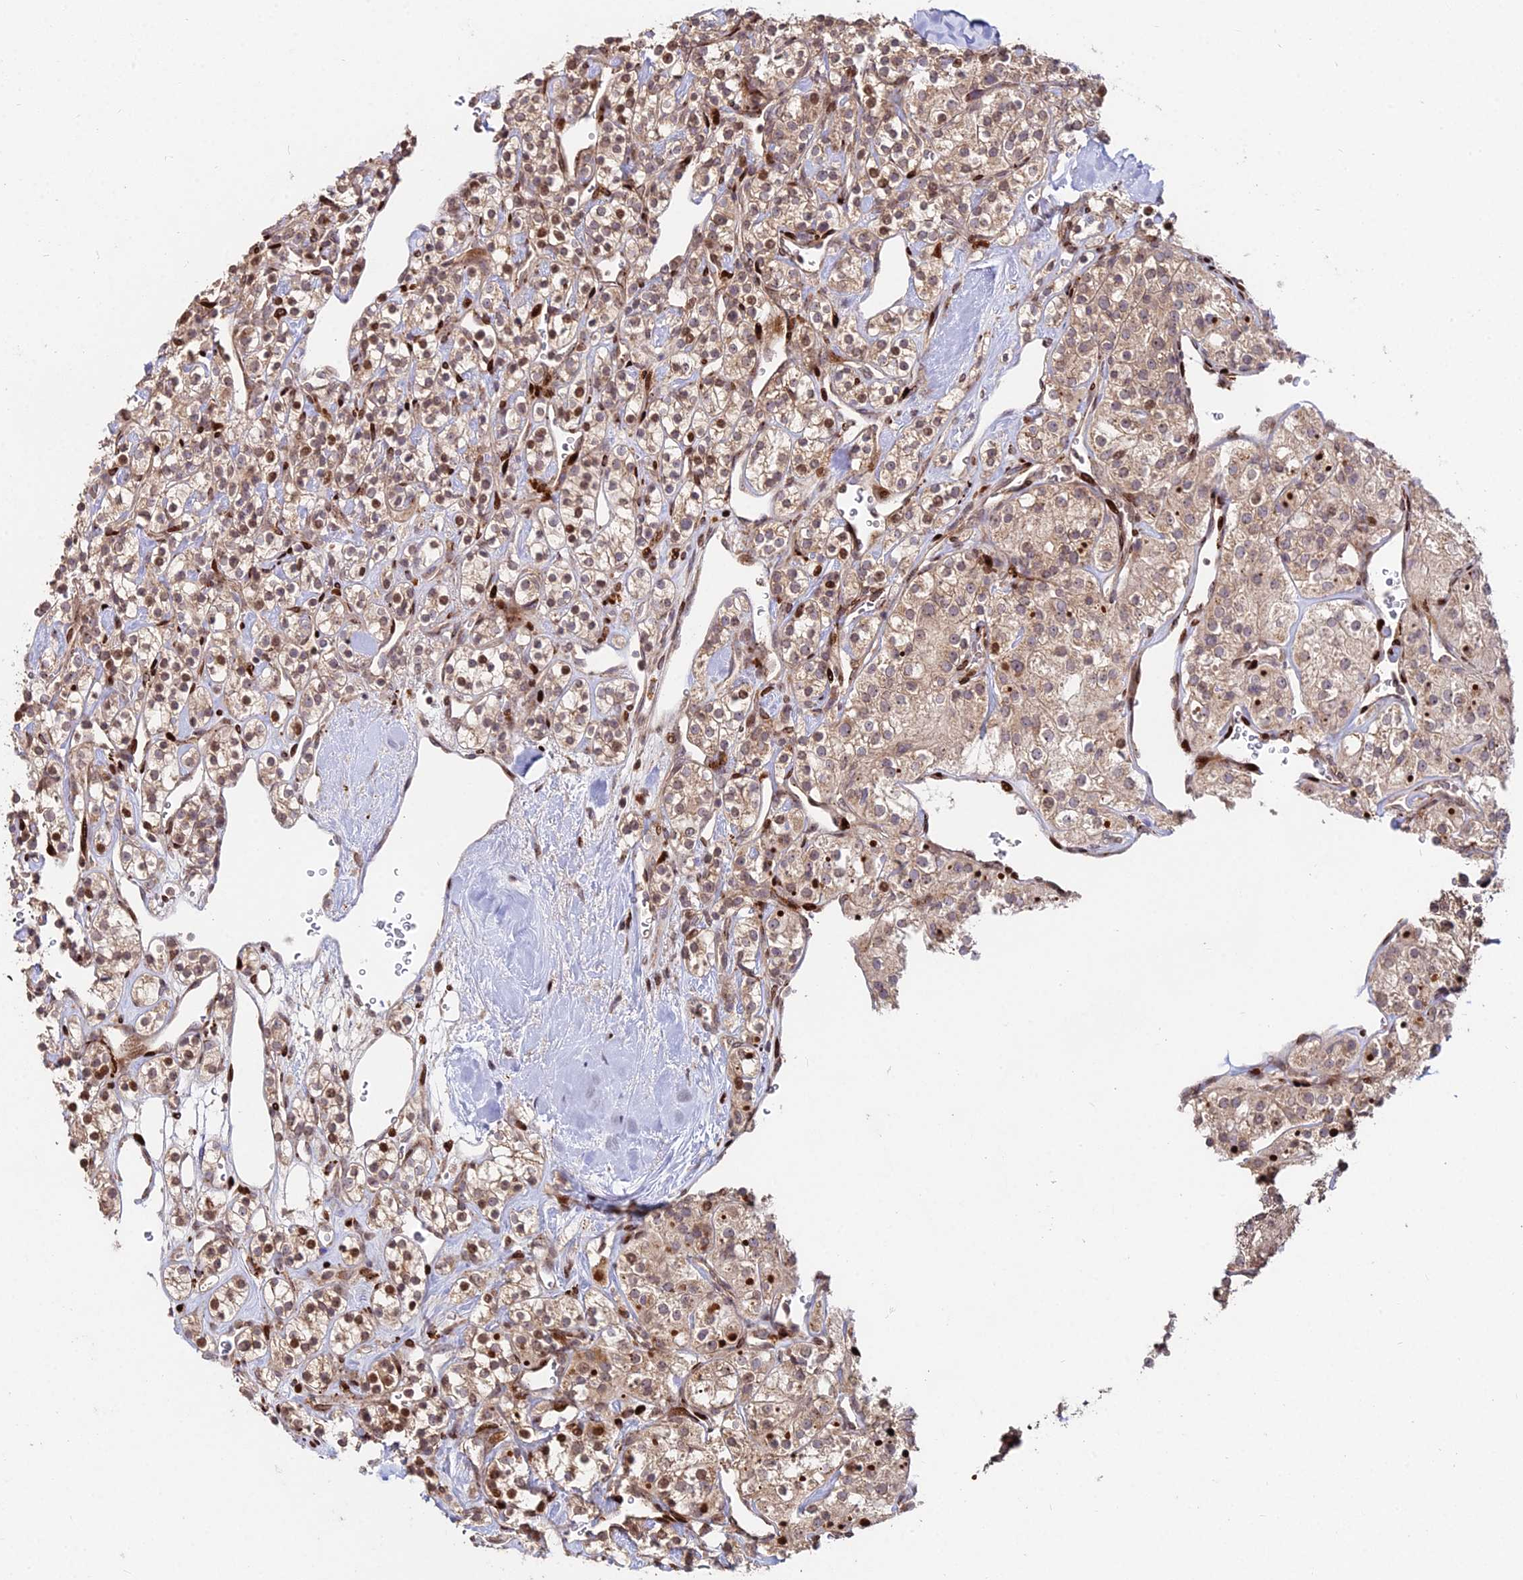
{"staining": {"intensity": "moderate", "quantity": ">75%", "location": "cytoplasmic/membranous,nuclear"}, "tissue": "renal cancer", "cell_type": "Tumor cells", "image_type": "cancer", "snomed": [{"axis": "morphology", "description": "Adenocarcinoma, NOS"}, {"axis": "topography", "description": "Kidney"}], "caption": "High-magnification brightfield microscopy of renal cancer stained with DAB (brown) and counterstained with hematoxylin (blue). tumor cells exhibit moderate cytoplasmic/membranous and nuclear staining is appreciated in about>75% of cells.", "gene": "RBMS2", "patient": {"sex": "male", "age": 77}}